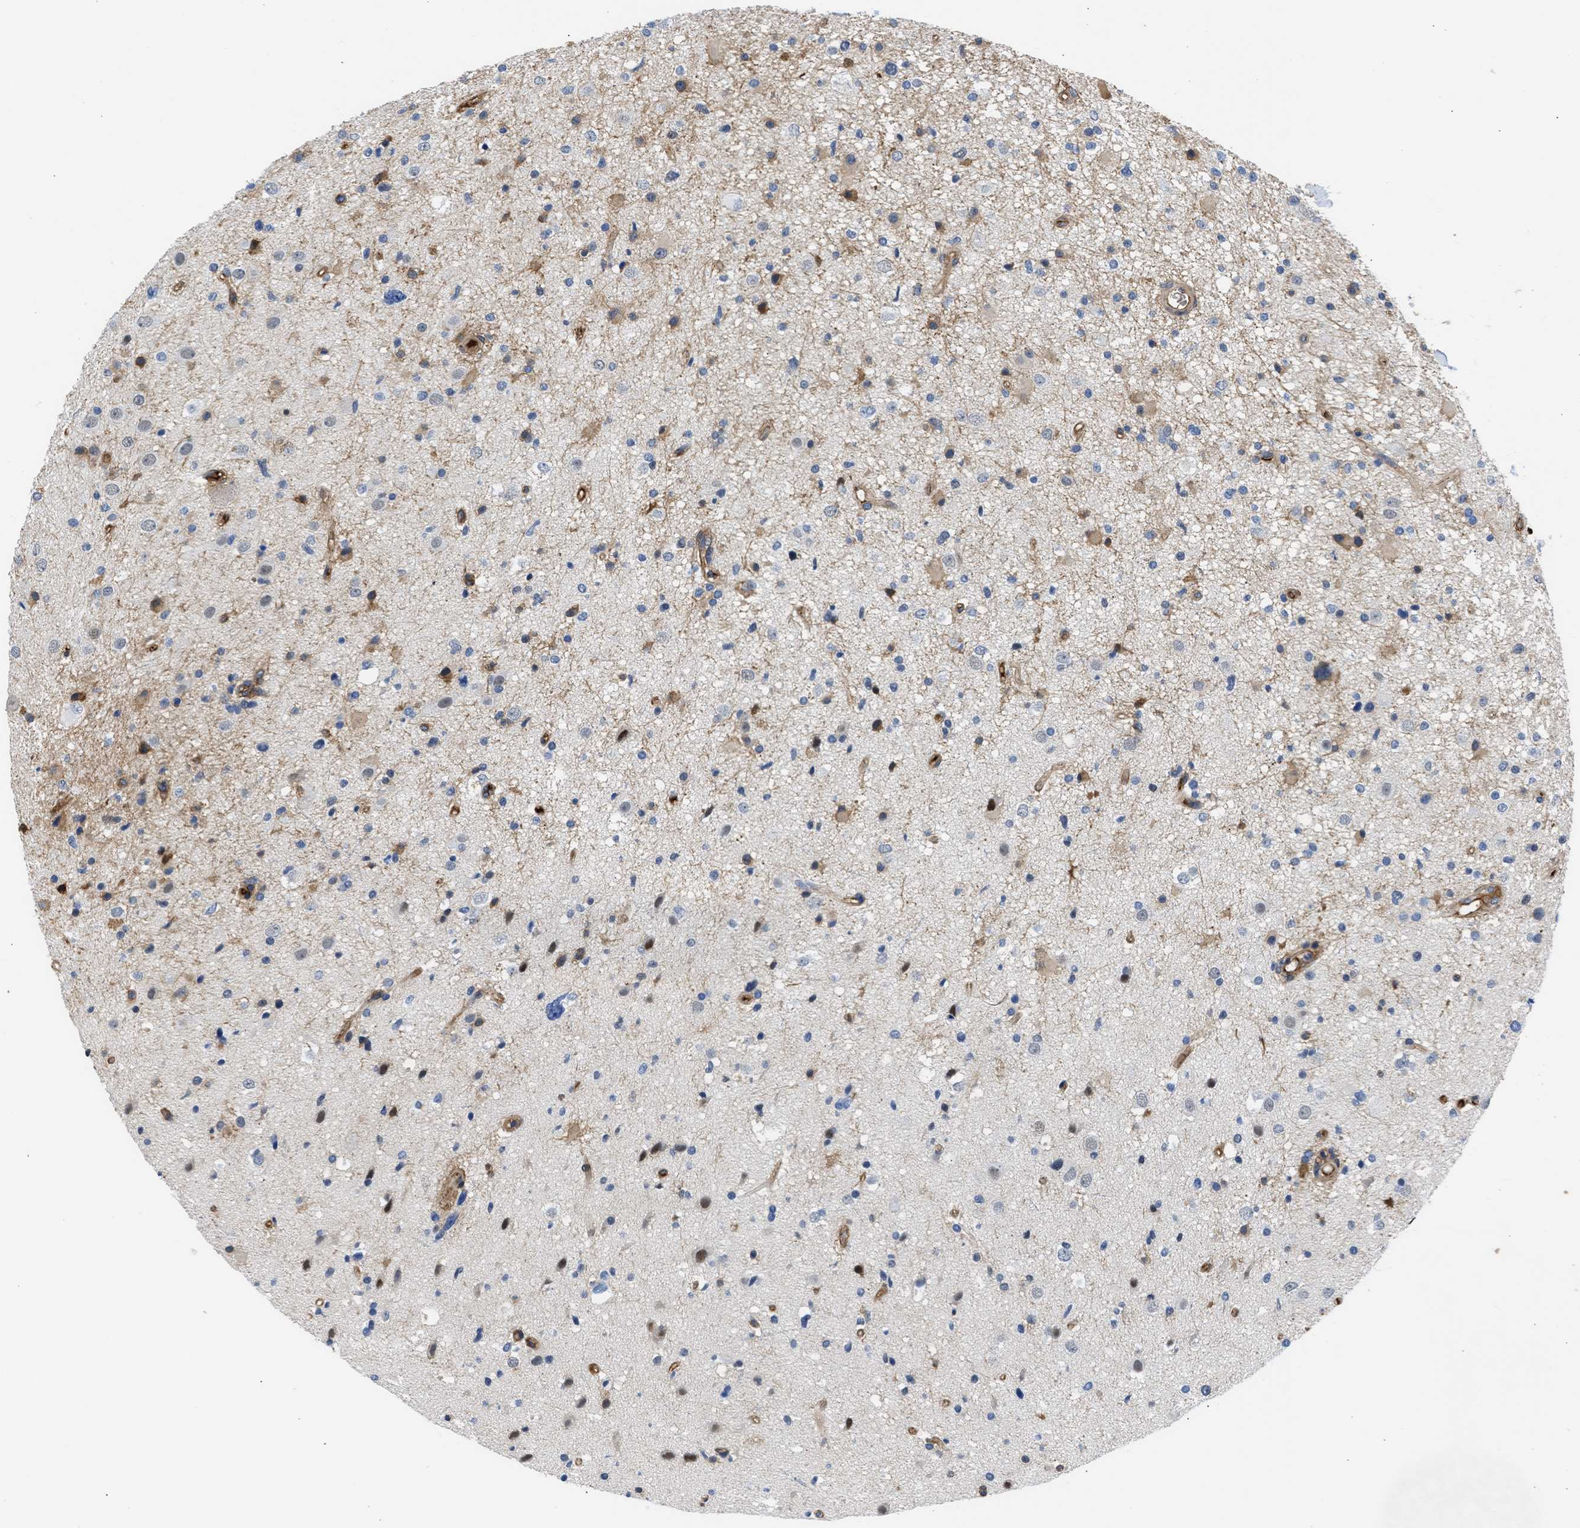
{"staining": {"intensity": "moderate", "quantity": "<25%", "location": "cytoplasmic/membranous"}, "tissue": "glioma", "cell_type": "Tumor cells", "image_type": "cancer", "snomed": [{"axis": "morphology", "description": "Glioma, malignant, High grade"}, {"axis": "topography", "description": "Brain"}], "caption": "Human malignant glioma (high-grade) stained with a protein marker reveals moderate staining in tumor cells.", "gene": "MAS1L", "patient": {"sex": "male", "age": 33}}